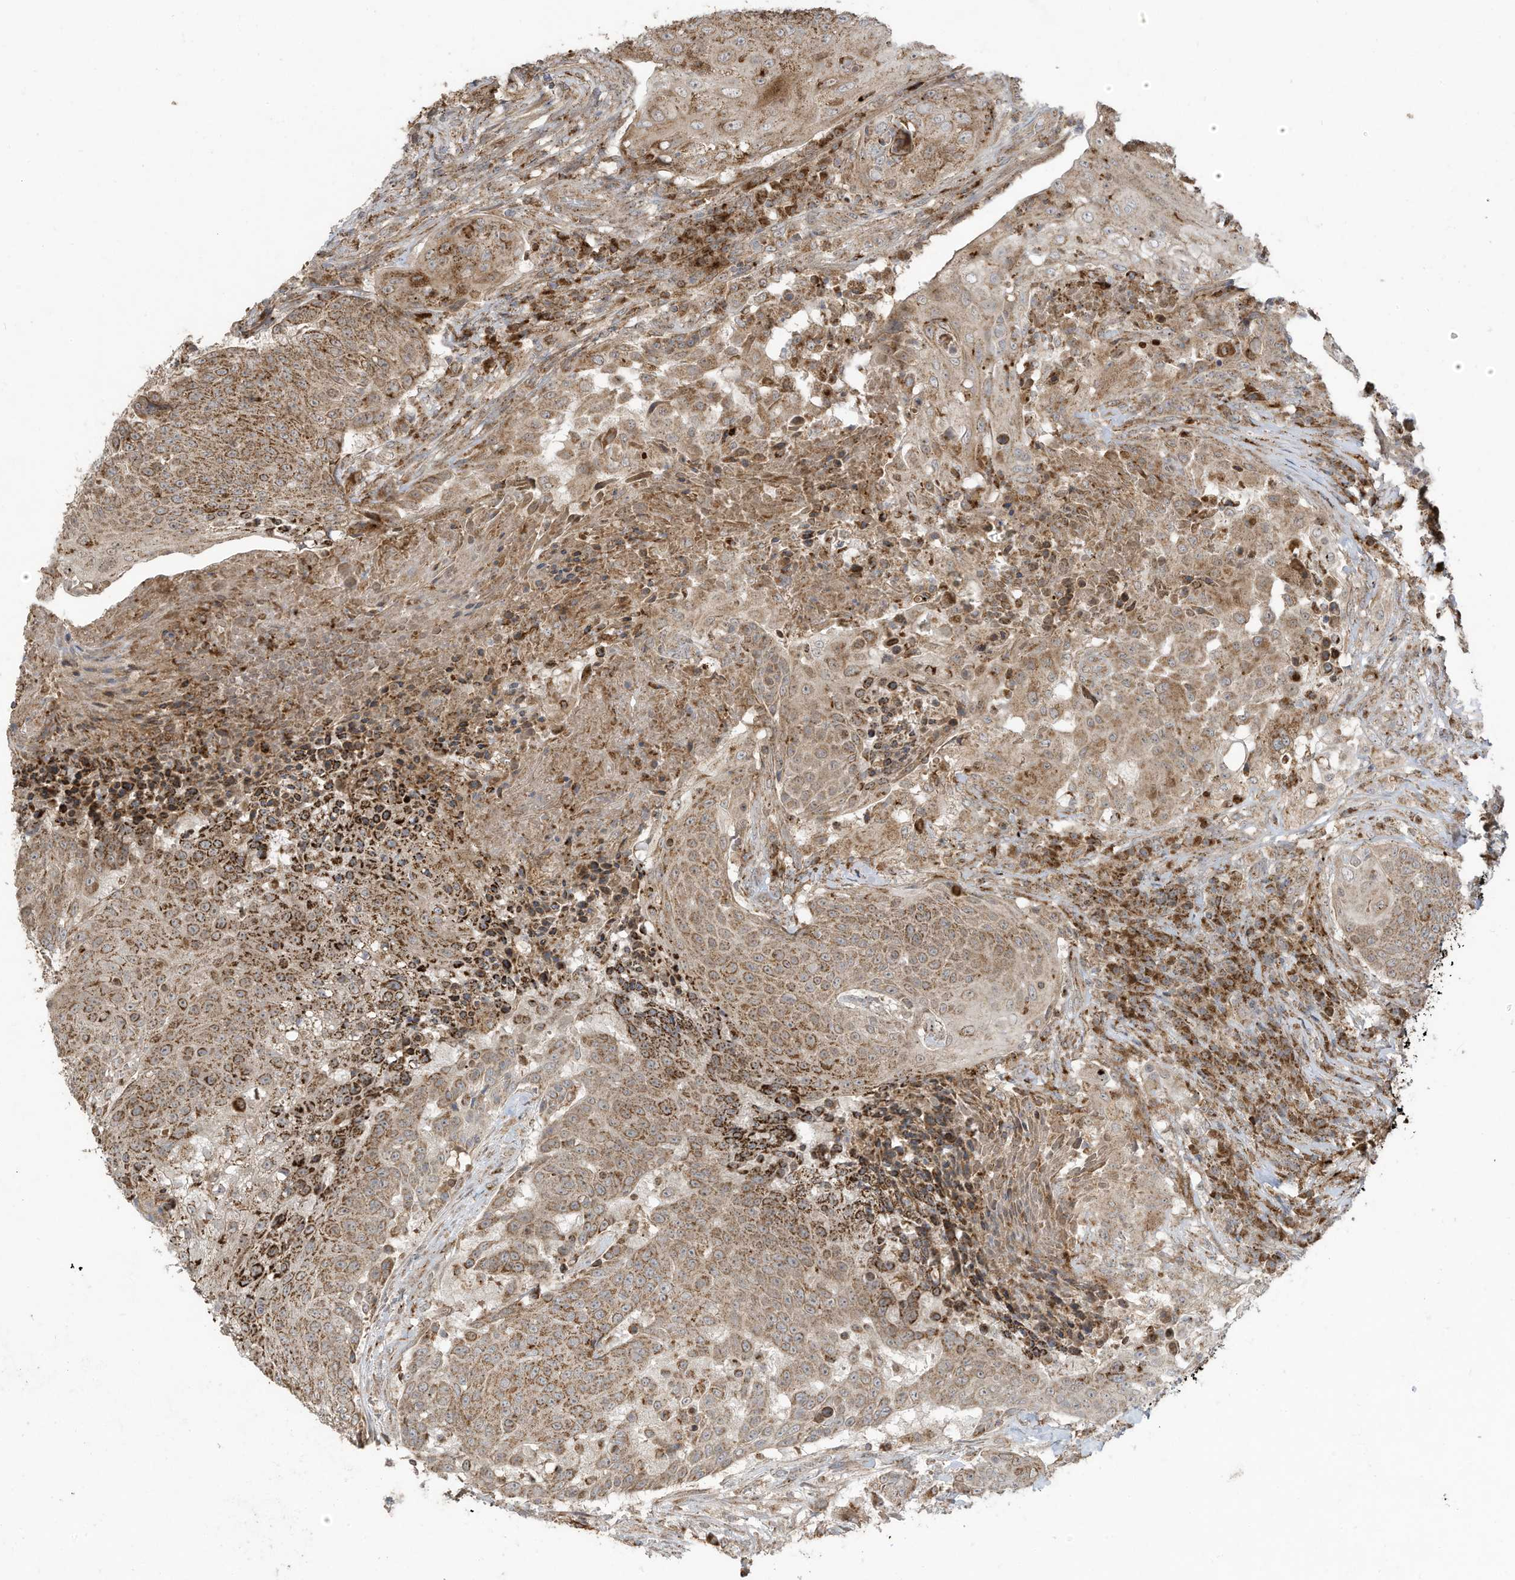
{"staining": {"intensity": "moderate", "quantity": ">75%", "location": "cytoplasmic/membranous"}, "tissue": "urothelial cancer", "cell_type": "Tumor cells", "image_type": "cancer", "snomed": [{"axis": "morphology", "description": "Urothelial carcinoma, High grade"}, {"axis": "topography", "description": "Urinary bladder"}], "caption": "Immunohistochemical staining of human urothelial carcinoma (high-grade) shows moderate cytoplasmic/membranous protein positivity in approximately >75% of tumor cells. (DAB (3,3'-diaminobenzidine) IHC, brown staining for protein, blue staining for nuclei).", "gene": "C2orf74", "patient": {"sex": "female", "age": 63}}